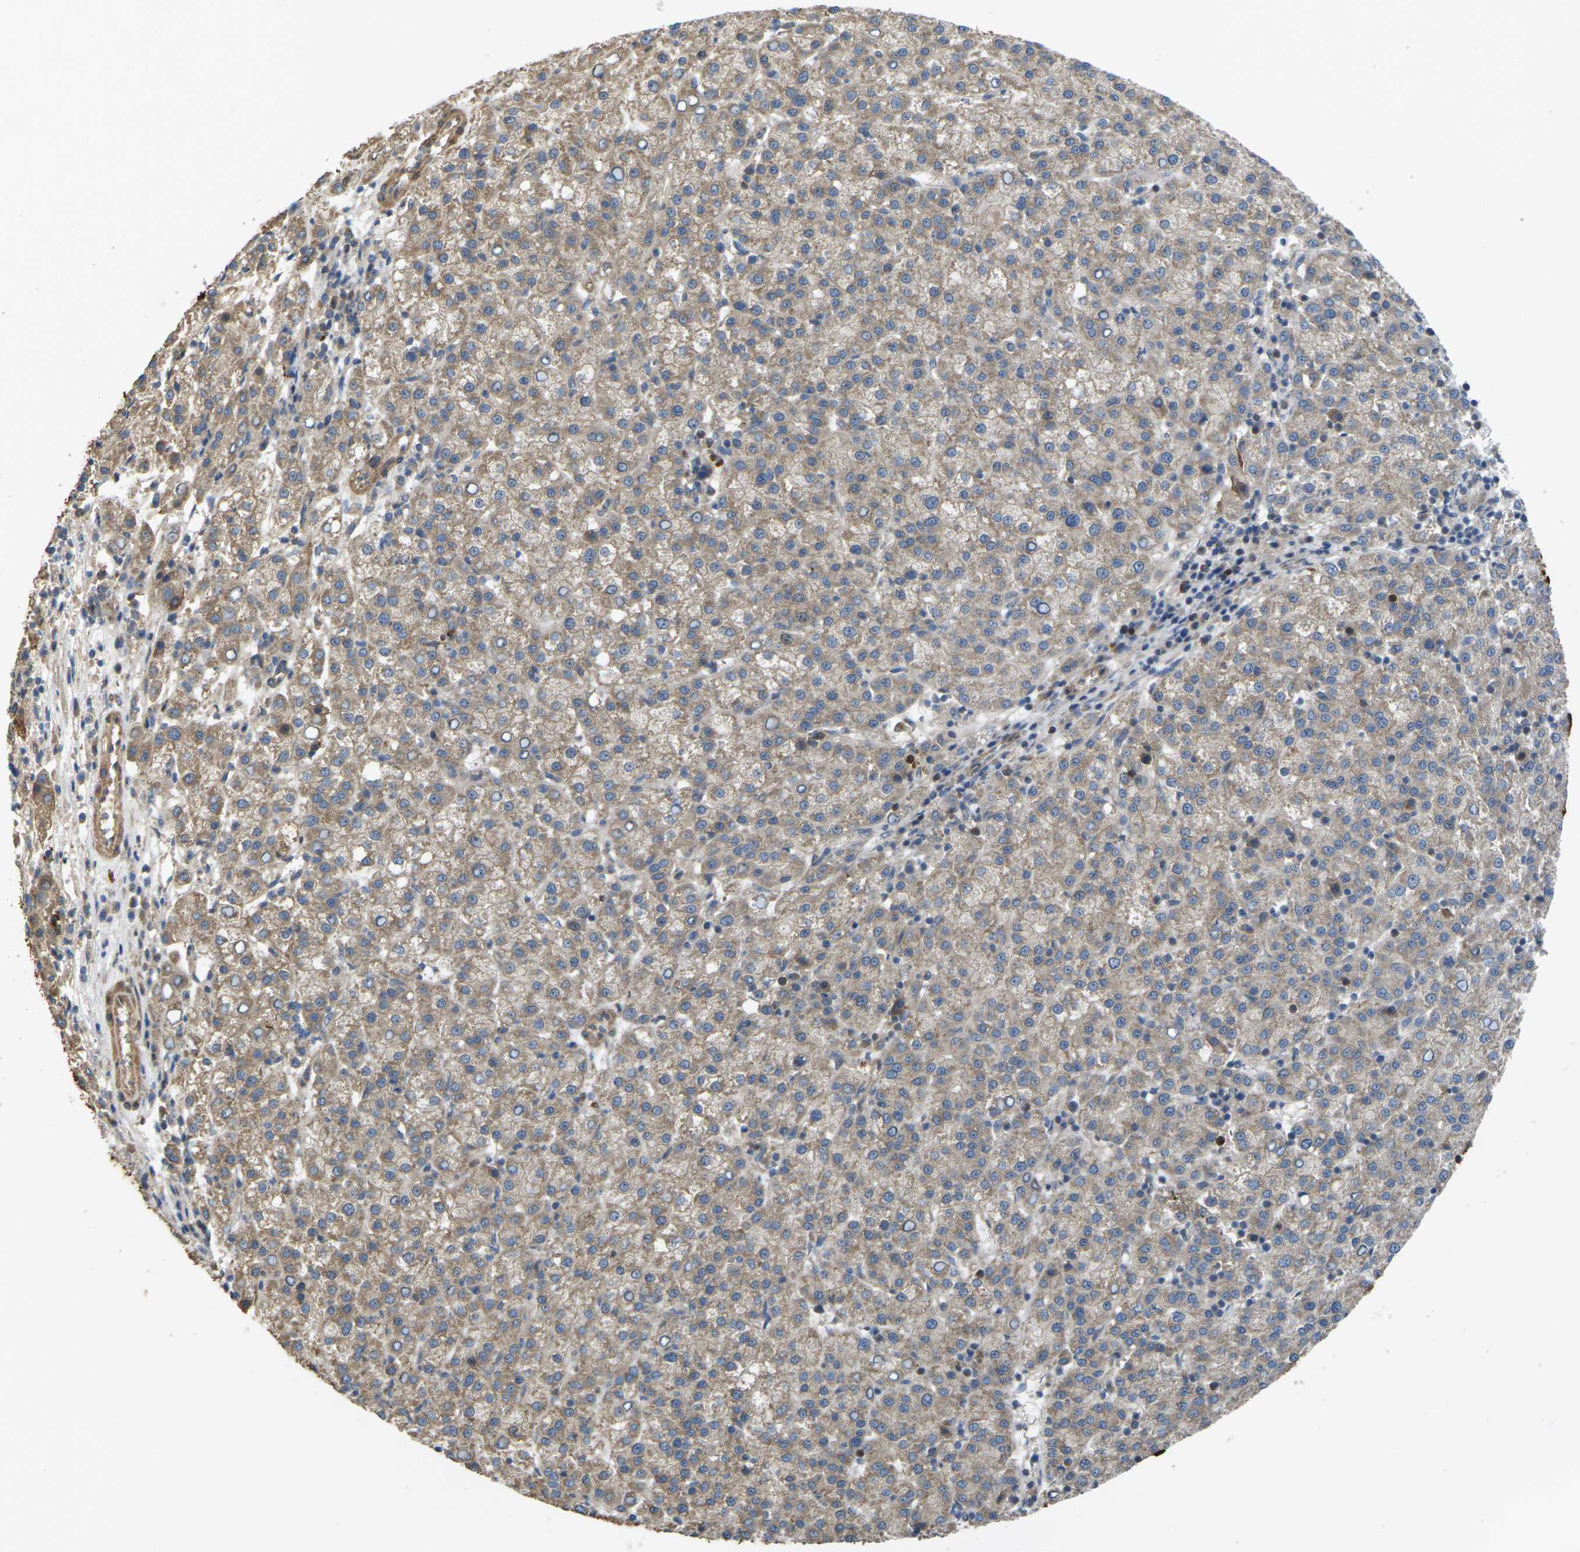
{"staining": {"intensity": "weak", "quantity": "<25%", "location": "cytoplasmic/membranous"}, "tissue": "liver cancer", "cell_type": "Tumor cells", "image_type": "cancer", "snomed": [{"axis": "morphology", "description": "Carcinoma, Hepatocellular, NOS"}, {"axis": "topography", "description": "Liver"}], "caption": "A histopathology image of hepatocellular carcinoma (liver) stained for a protein demonstrates no brown staining in tumor cells.", "gene": "TIAM1", "patient": {"sex": "female", "age": 58}}